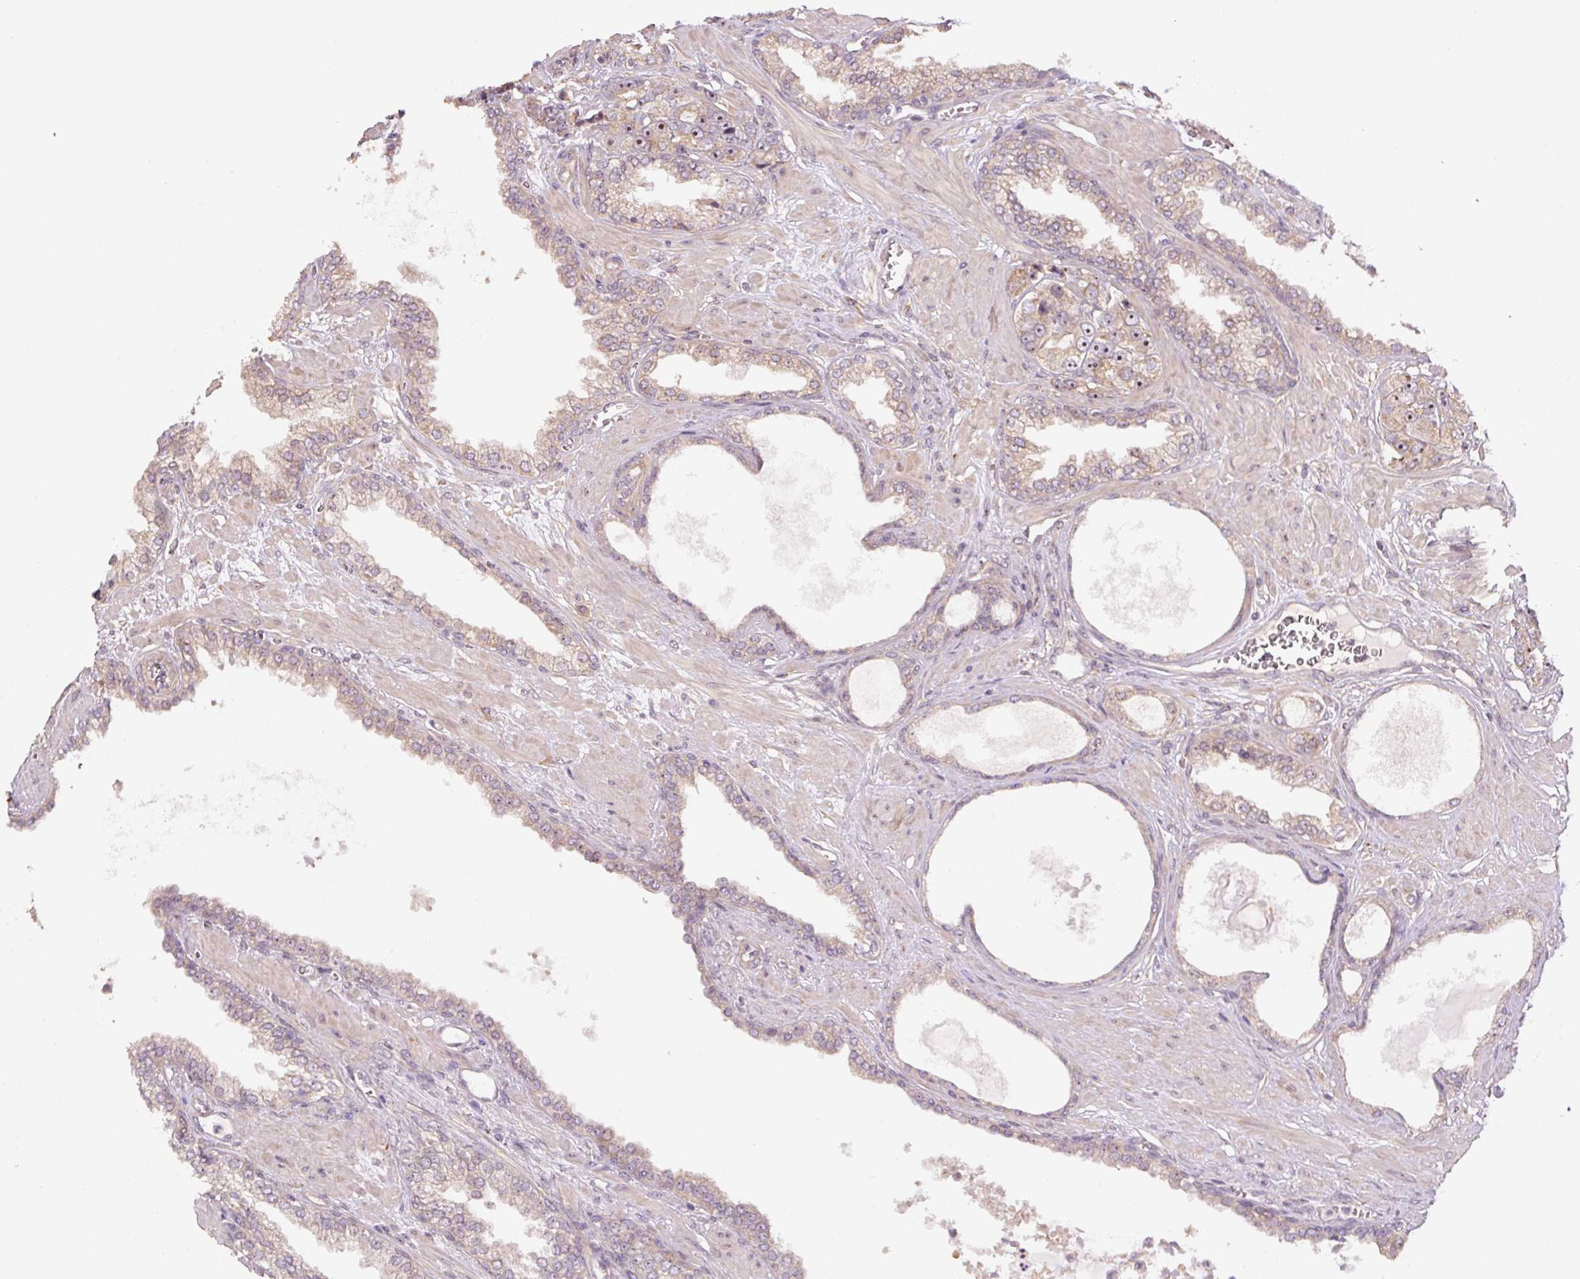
{"staining": {"intensity": "moderate", "quantity": "25%-75%", "location": "nuclear"}, "tissue": "prostate cancer", "cell_type": "Tumor cells", "image_type": "cancer", "snomed": [{"axis": "morphology", "description": "Adenocarcinoma, High grade"}, {"axis": "topography", "description": "Prostate"}], "caption": "Tumor cells demonstrate moderate nuclear staining in approximately 25%-75% of cells in prostate cancer (high-grade adenocarcinoma).", "gene": "TMEM151B", "patient": {"sex": "male", "age": 71}}